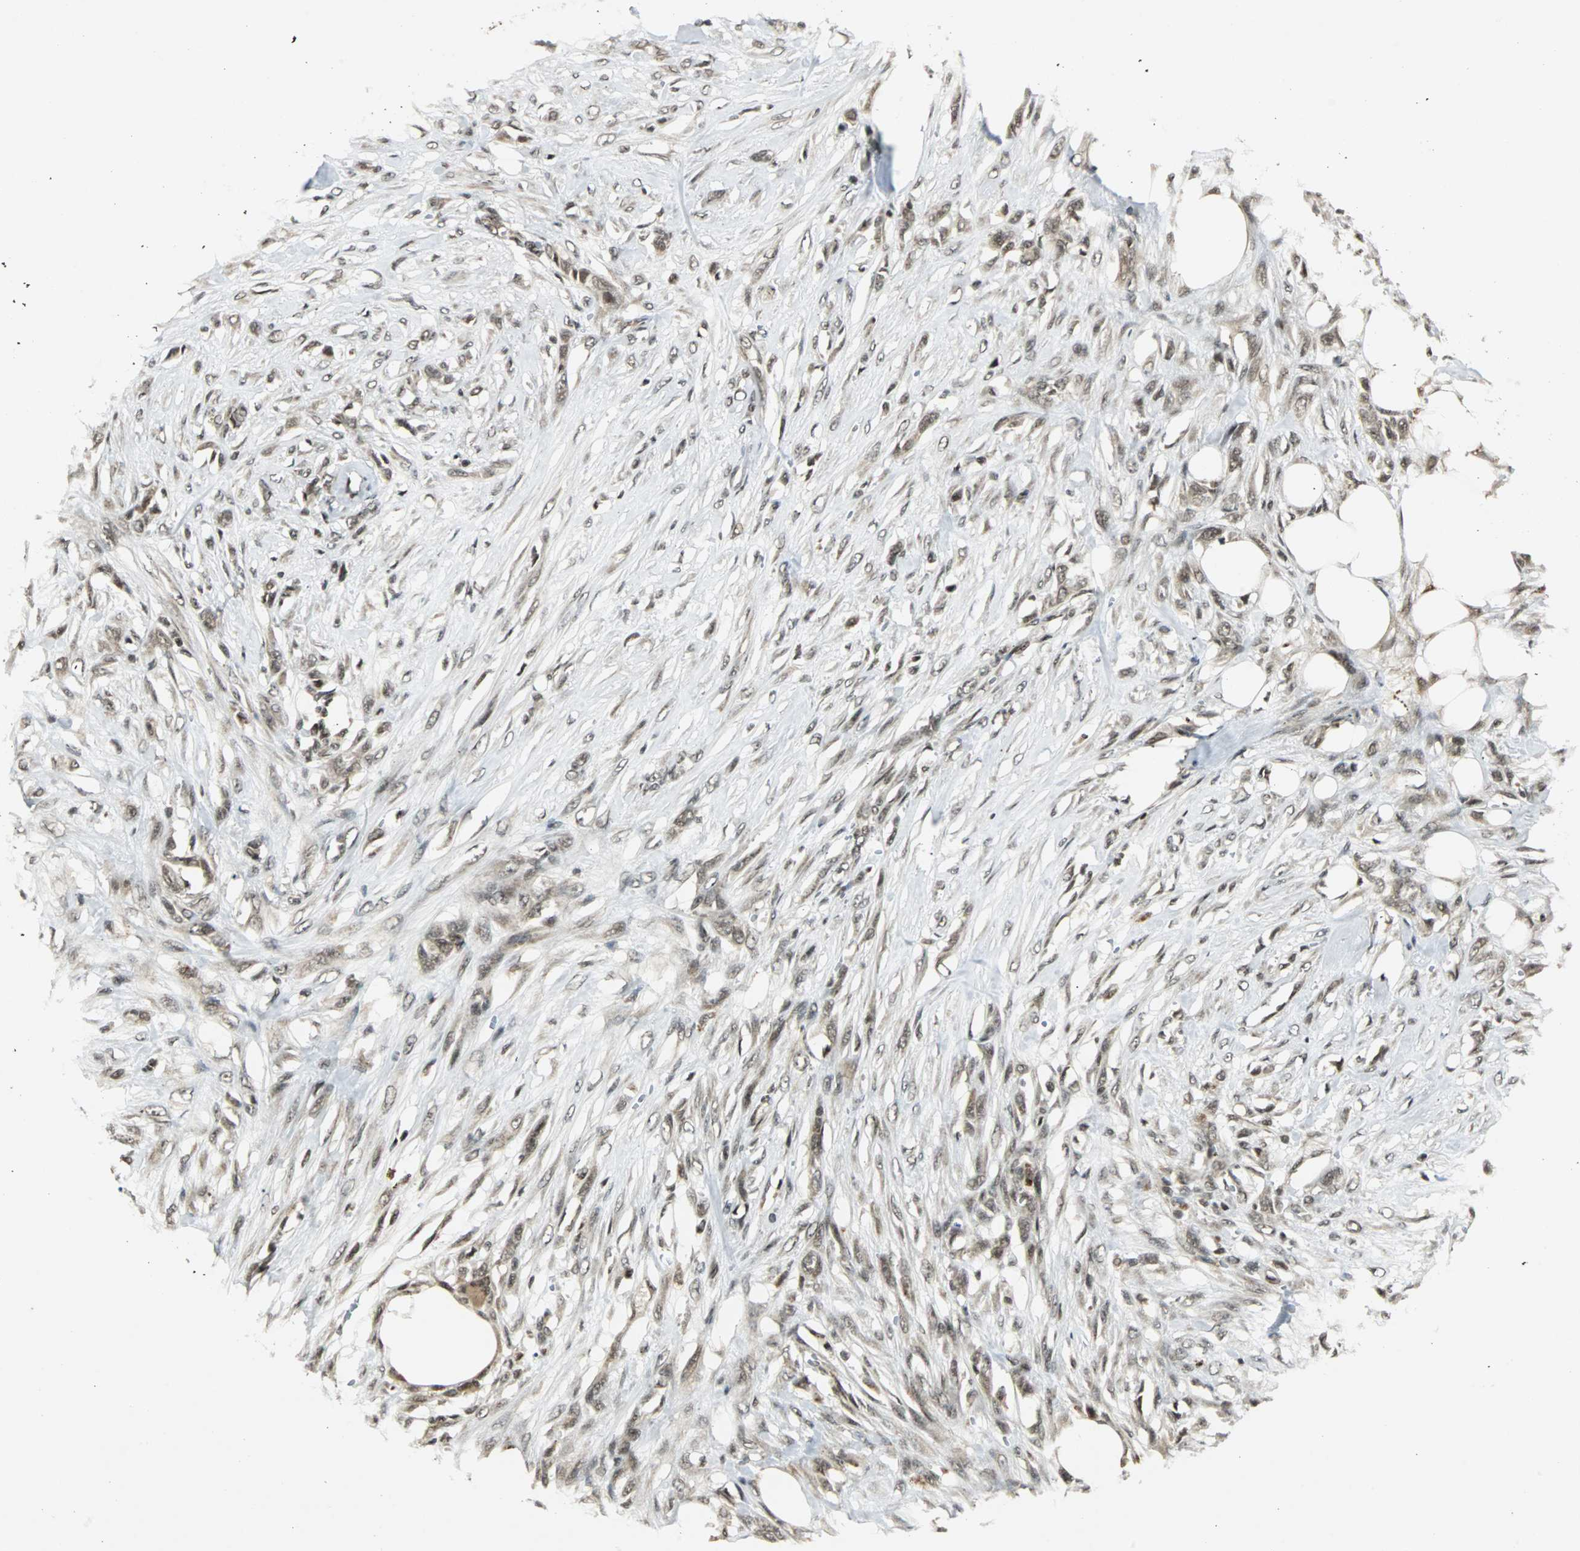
{"staining": {"intensity": "moderate", "quantity": ">75%", "location": "nuclear"}, "tissue": "skin cancer", "cell_type": "Tumor cells", "image_type": "cancer", "snomed": [{"axis": "morphology", "description": "Normal tissue, NOS"}, {"axis": "morphology", "description": "Squamous cell carcinoma, NOS"}, {"axis": "topography", "description": "Skin"}], "caption": "Moderate nuclear protein positivity is present in about >75% of tumor cells in skin cancer (squamous cell carcinoma).", "gene": "TAF5", "patient": {"sex": "female", "age": 59}}